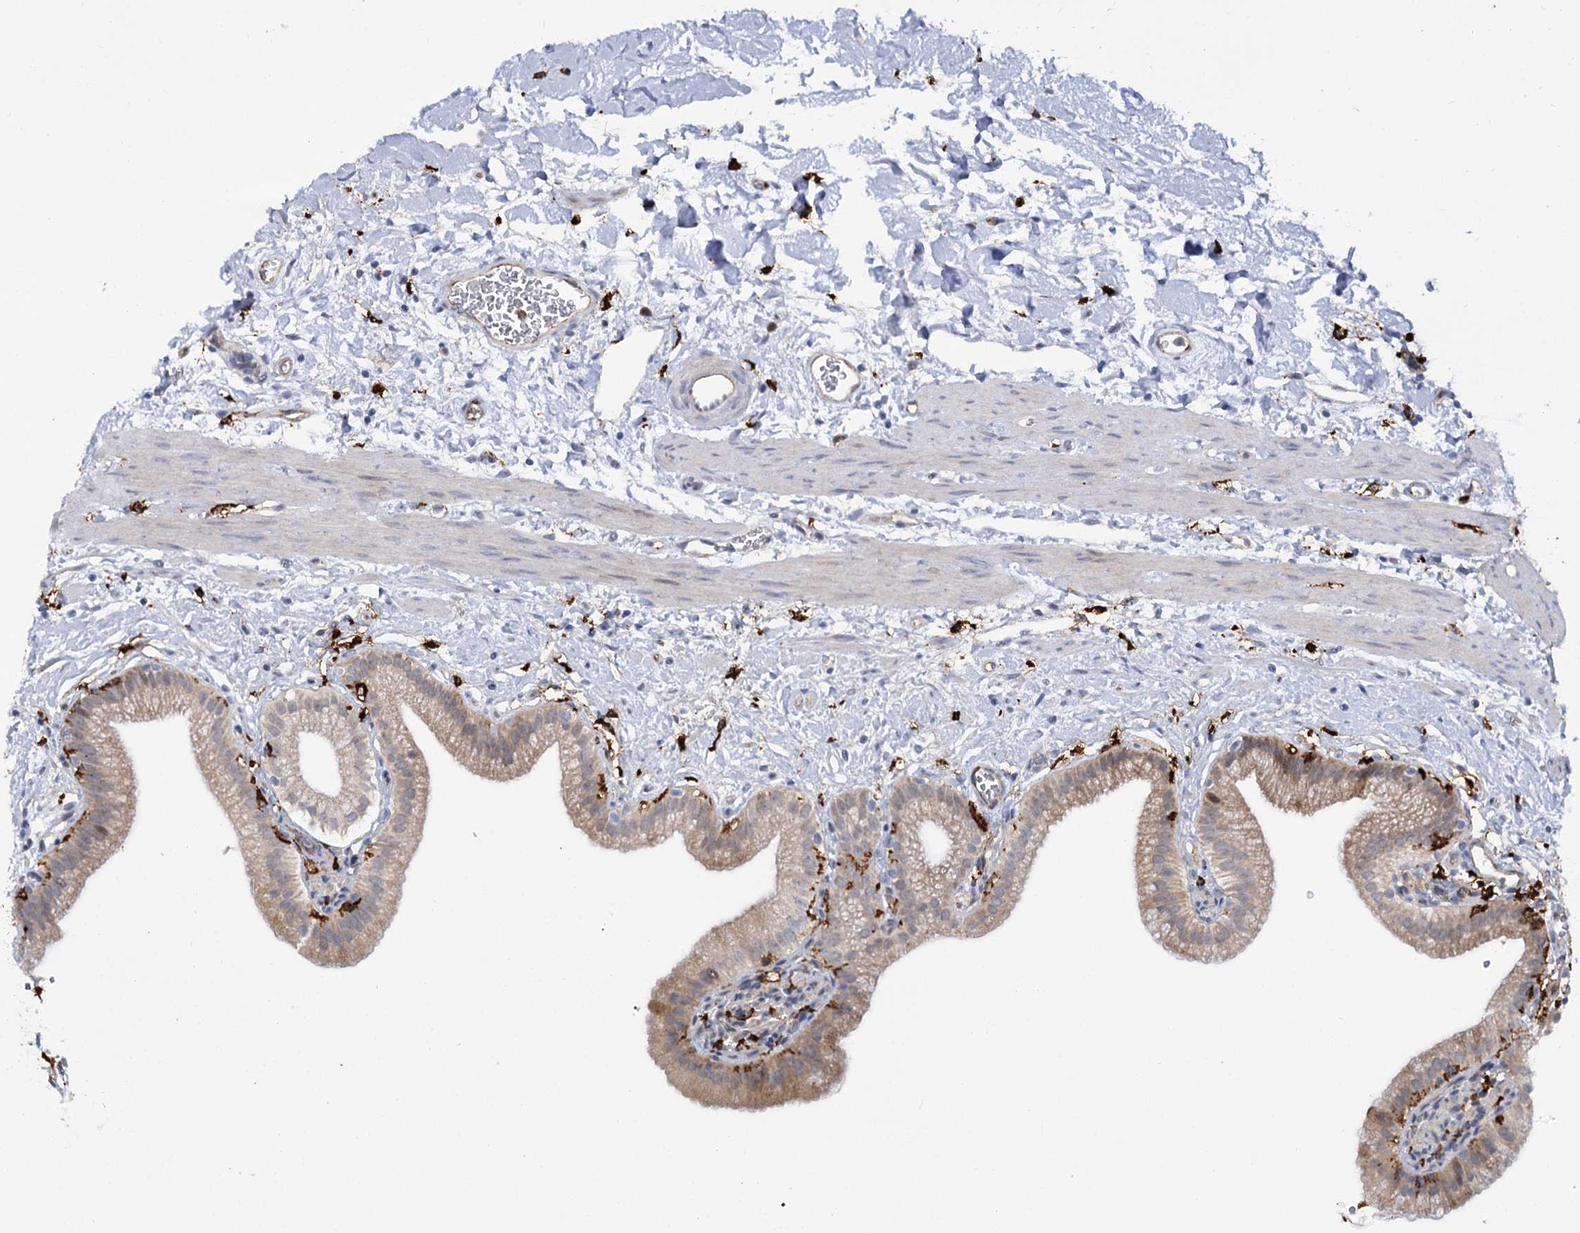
{"staining": {"intensity": "moderate", "quantity": ">75%", "location": "cytoplasmic/membranous"}, "tissue": "gallbladder", "cell_type": "Glandular cells", "image_type": "normal", "snomed": [{"axis": "morphology", "description": "Normal tissue, NOS"}, {"axis": "topography", "description": "Gallbladder"}], "caption": "Gallbladder stained for a protein (brown) exhibits moderate cytoplasmic/membranous positive positivity in about >75% of glandular cells.", "gene": "PIWIL4", "patient": {"sex": "male", "age": 55}}